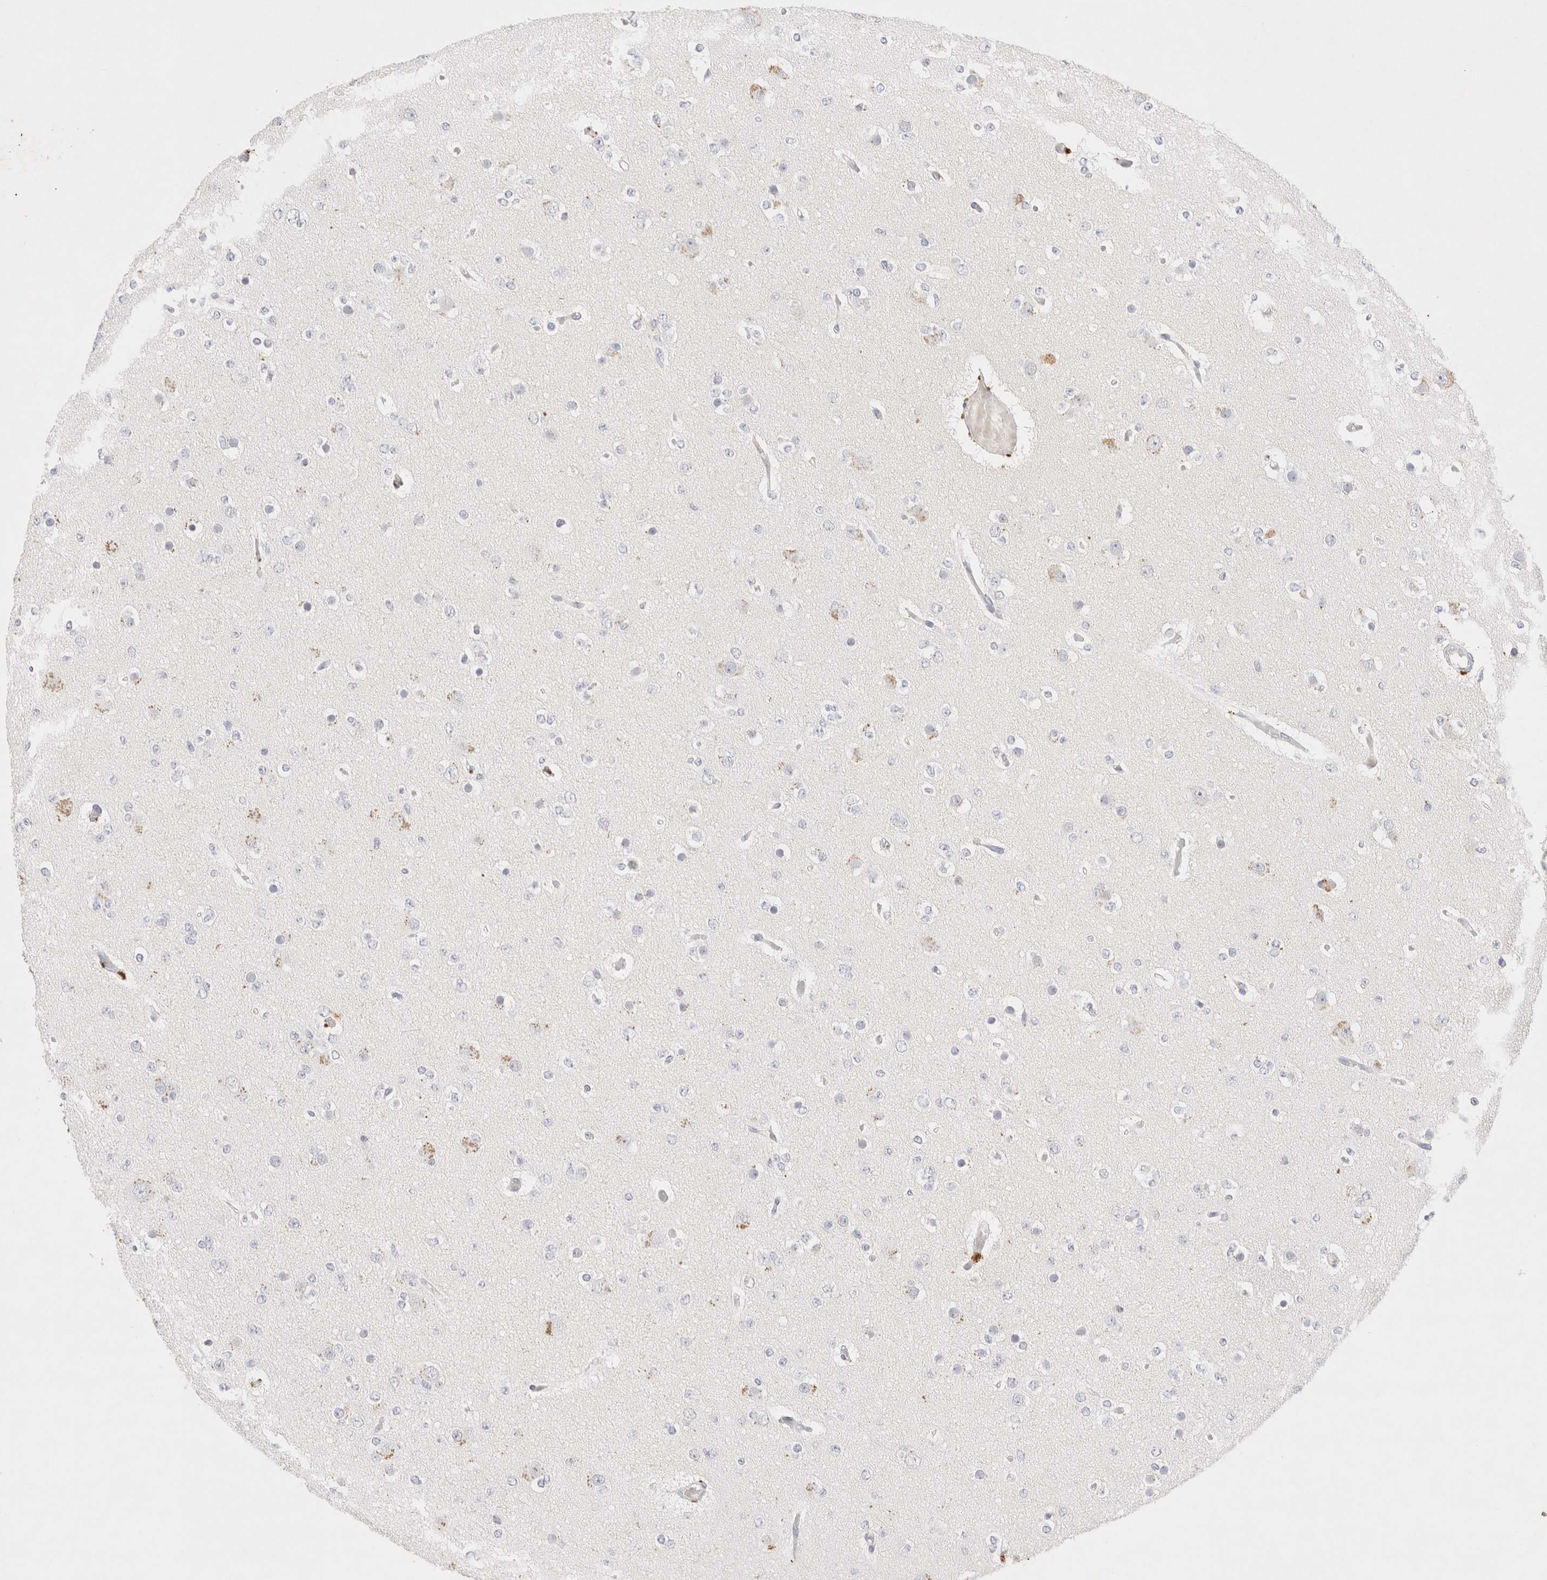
{"staining": {"intensity": "negative", "quantity": "none", "location": "none"}, "tissue": "glioma", "cell_type": "Tumor cells", "image_type": "cancer", "snomed": [{"axis": "morphology", "description": "Glioma, malignant, Low grade"}, {"axis": "topography", "description": "Brain"}], "caption": "IHC photomicrograph of human glioma stained for a protein (brown), which reveals no staining in tumor cells.", "gene": "EPCAM", "patient": {"sex": "female", "age": 22}}